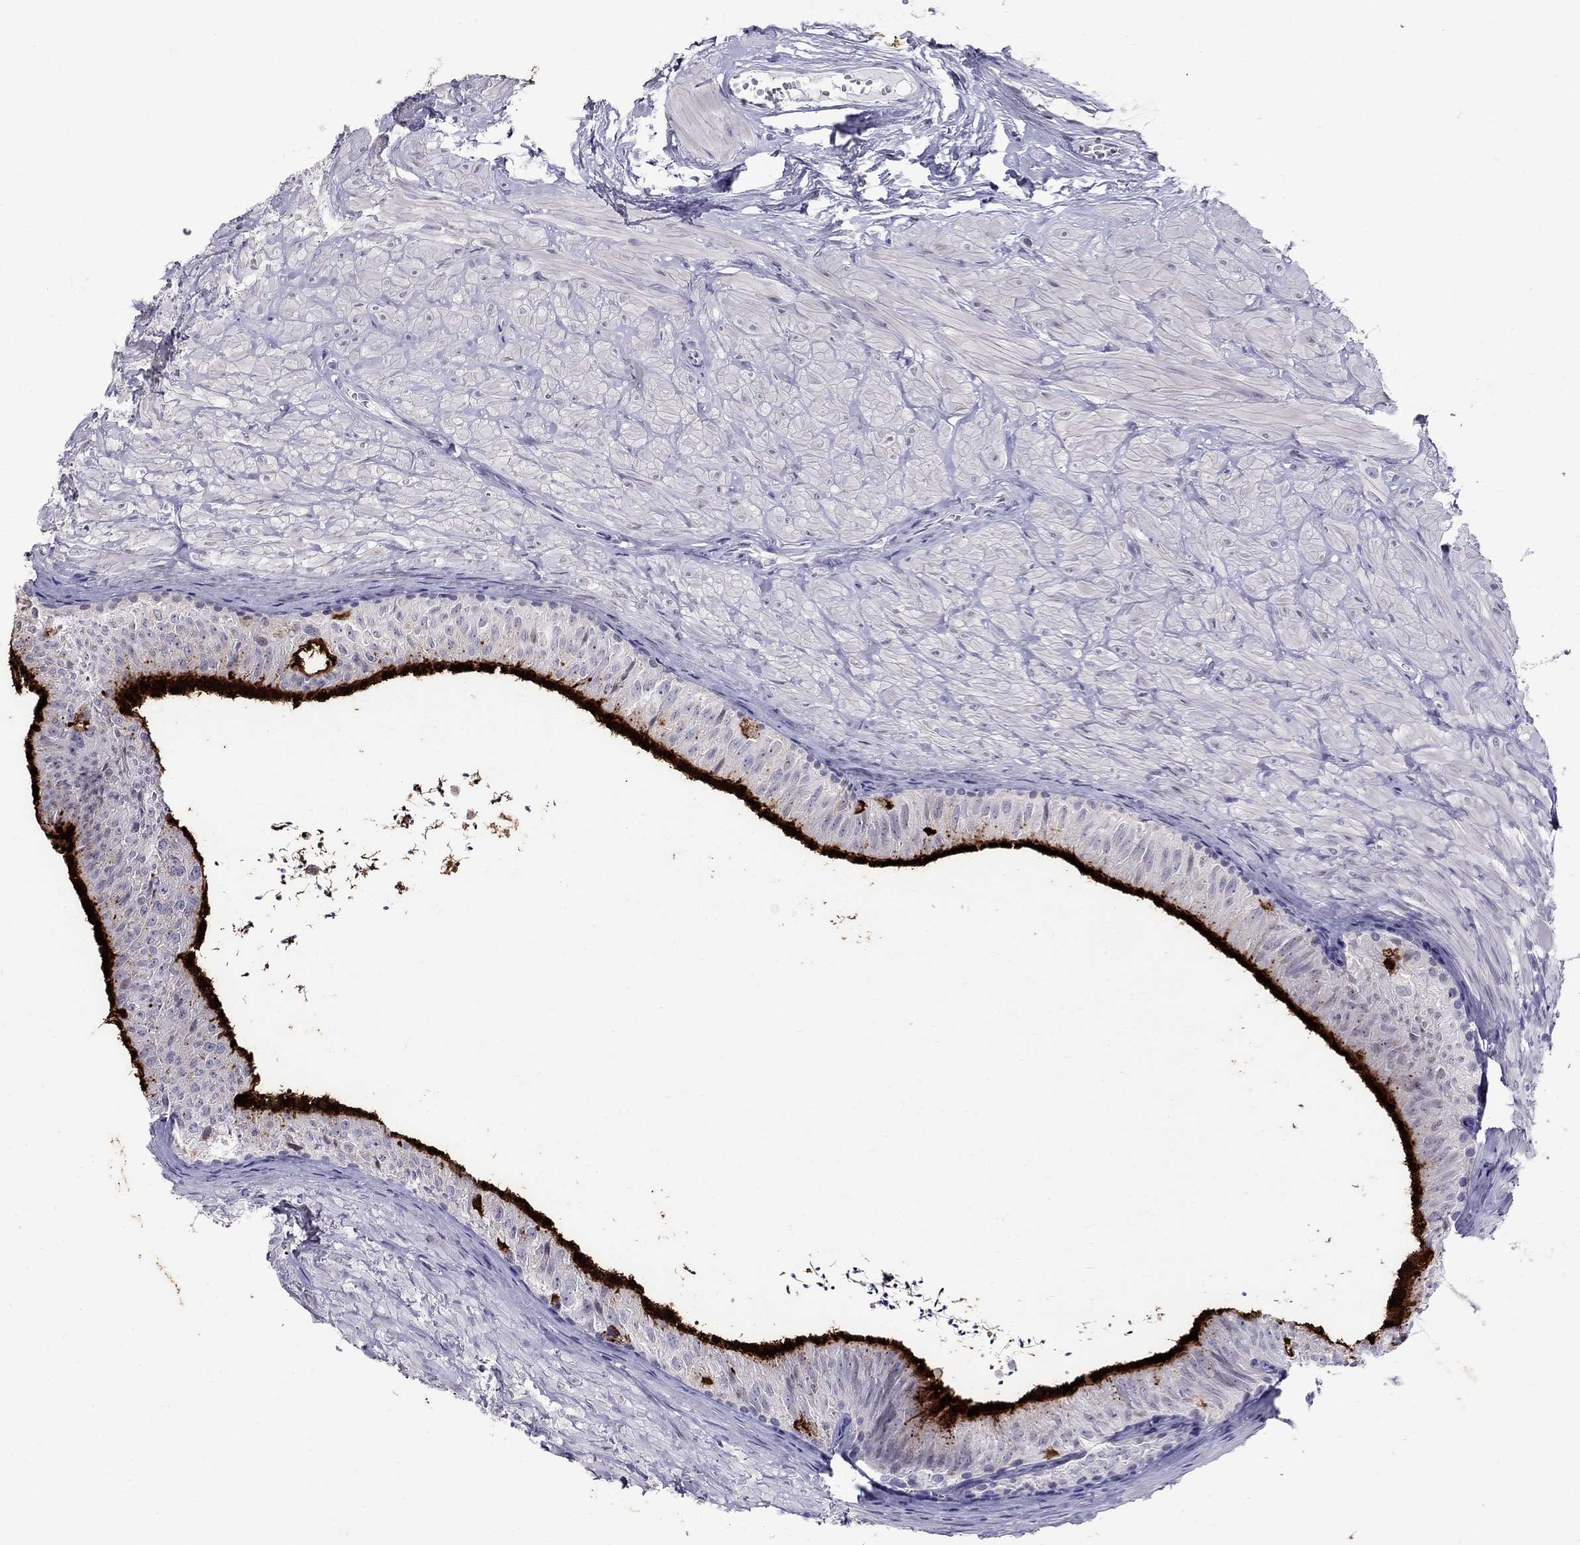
{"staining": {"intensity": "strong", "quantity": ">75%", "location": "cytoplasmic/membranous"}, "tissue": "epididymis", "cell_type": "Glandular cells", "image_type": "normal", "snomed": [{"axis": "morphology", "description": "Normal tissue, NOS"}, {"axis": "topography", "description": "Epididymis"}], "caption": "Immunohistochemistry image of normal epididymis stained for a protein (brown), which reveals high levels of strong cytoplasmic/membranous staining in approximately >75% of glandular cells.", "gene": "MUC15", "patient": {"sex": "male", "age": 32}}